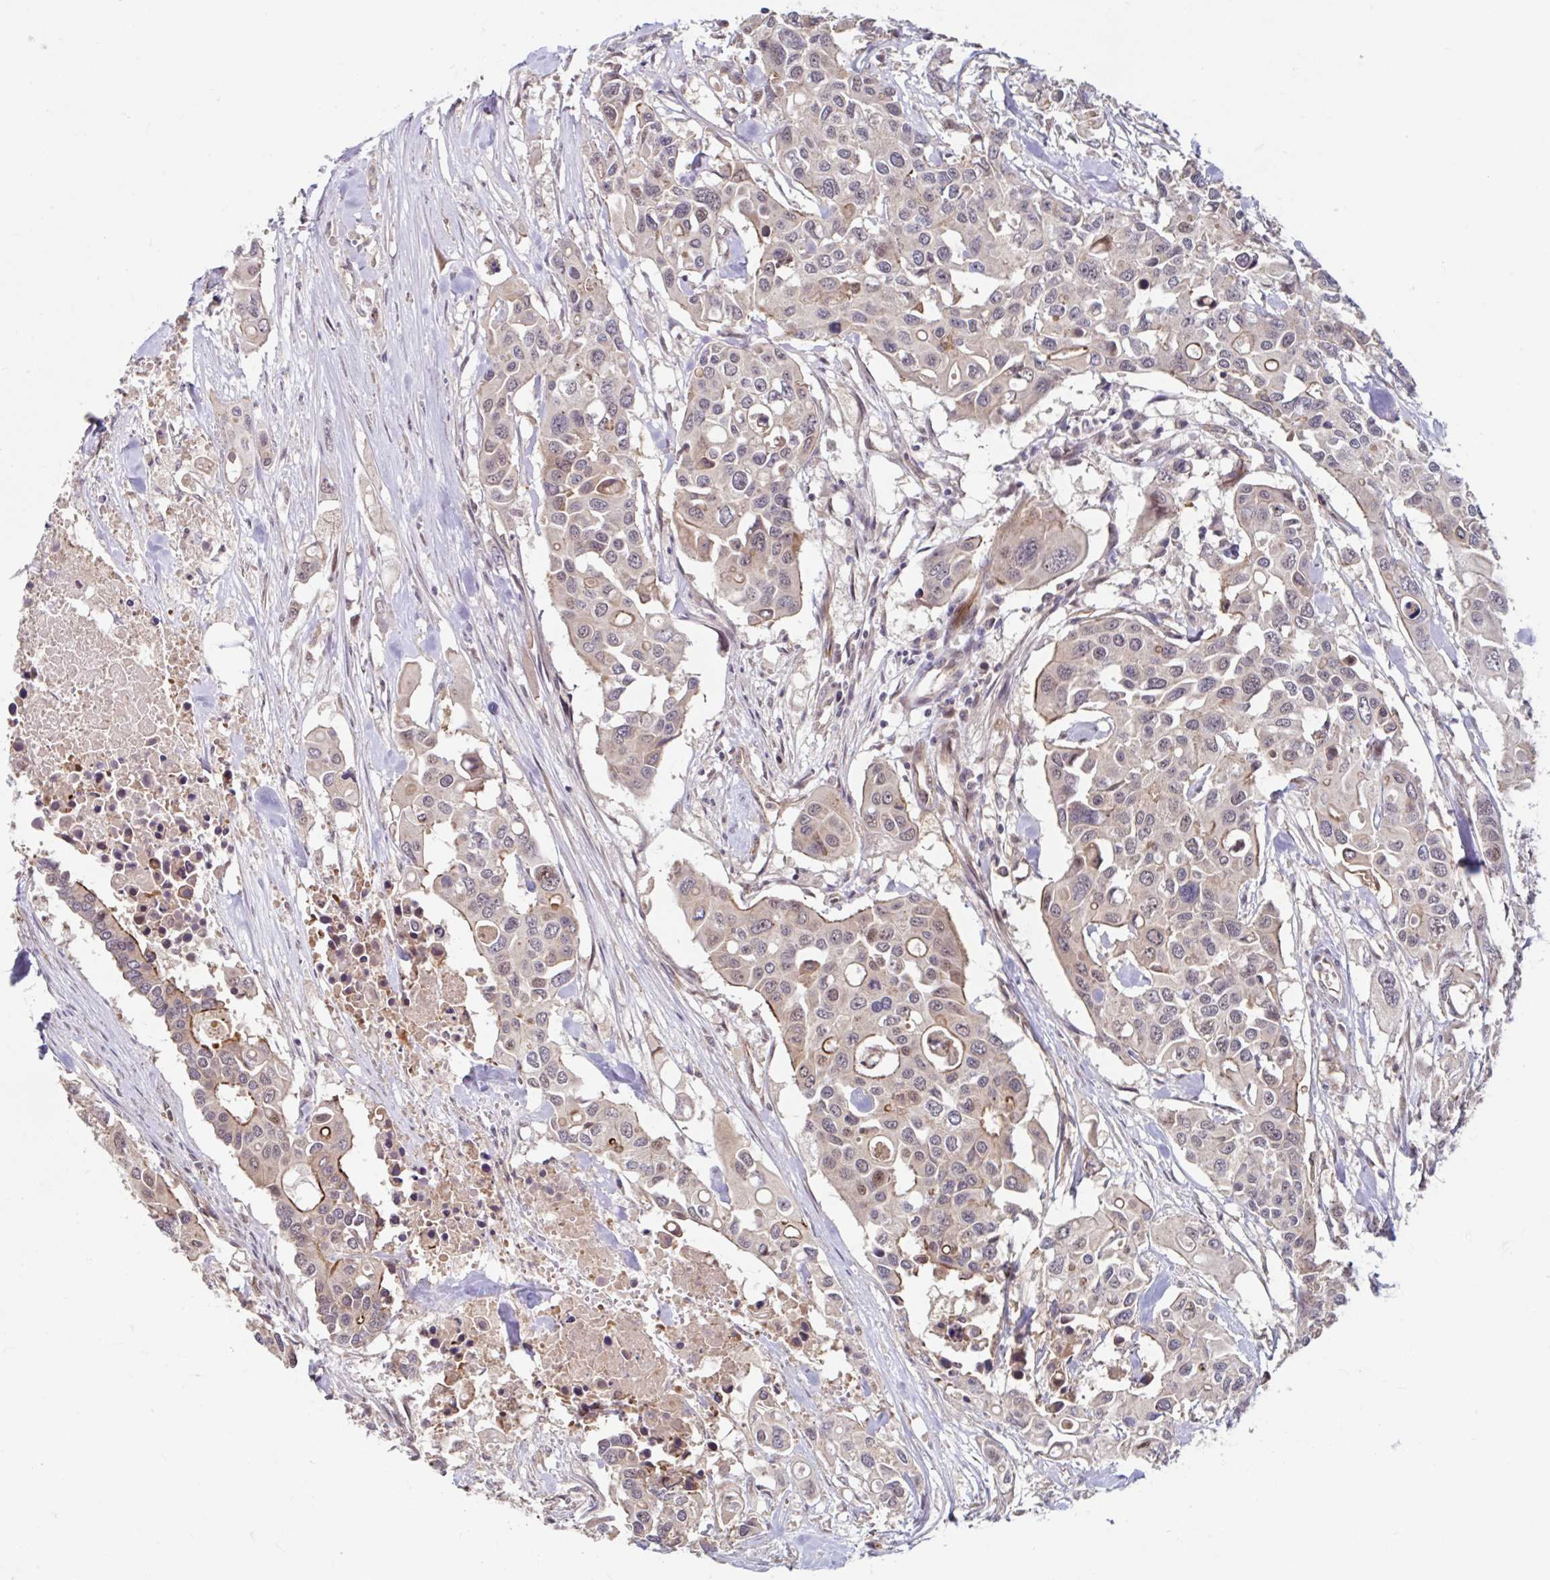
{"staining": {"intensity": "moderate", "quantity": "<25%", "location": "cytoplasmic/membranous"}, "tissue": "colorectal cancer", "cell_type": "Tumor cells", "image_type": "cancer", "snomed": [{"axis": "morphology", "description": "Adenocarcinoma, NOS"}, {"axis": "topography", "description": "Colon"}], "caption": "IHC of human colorectal cancer reveals low levels of moderate cytoplasmic/membranous positivity in approximately <25% of tumor cells. The protein is shown in brown color, while the nuclei are stained blue.", "gene": "STYXL1", "patient": {"sex": "male", "age": 77}}